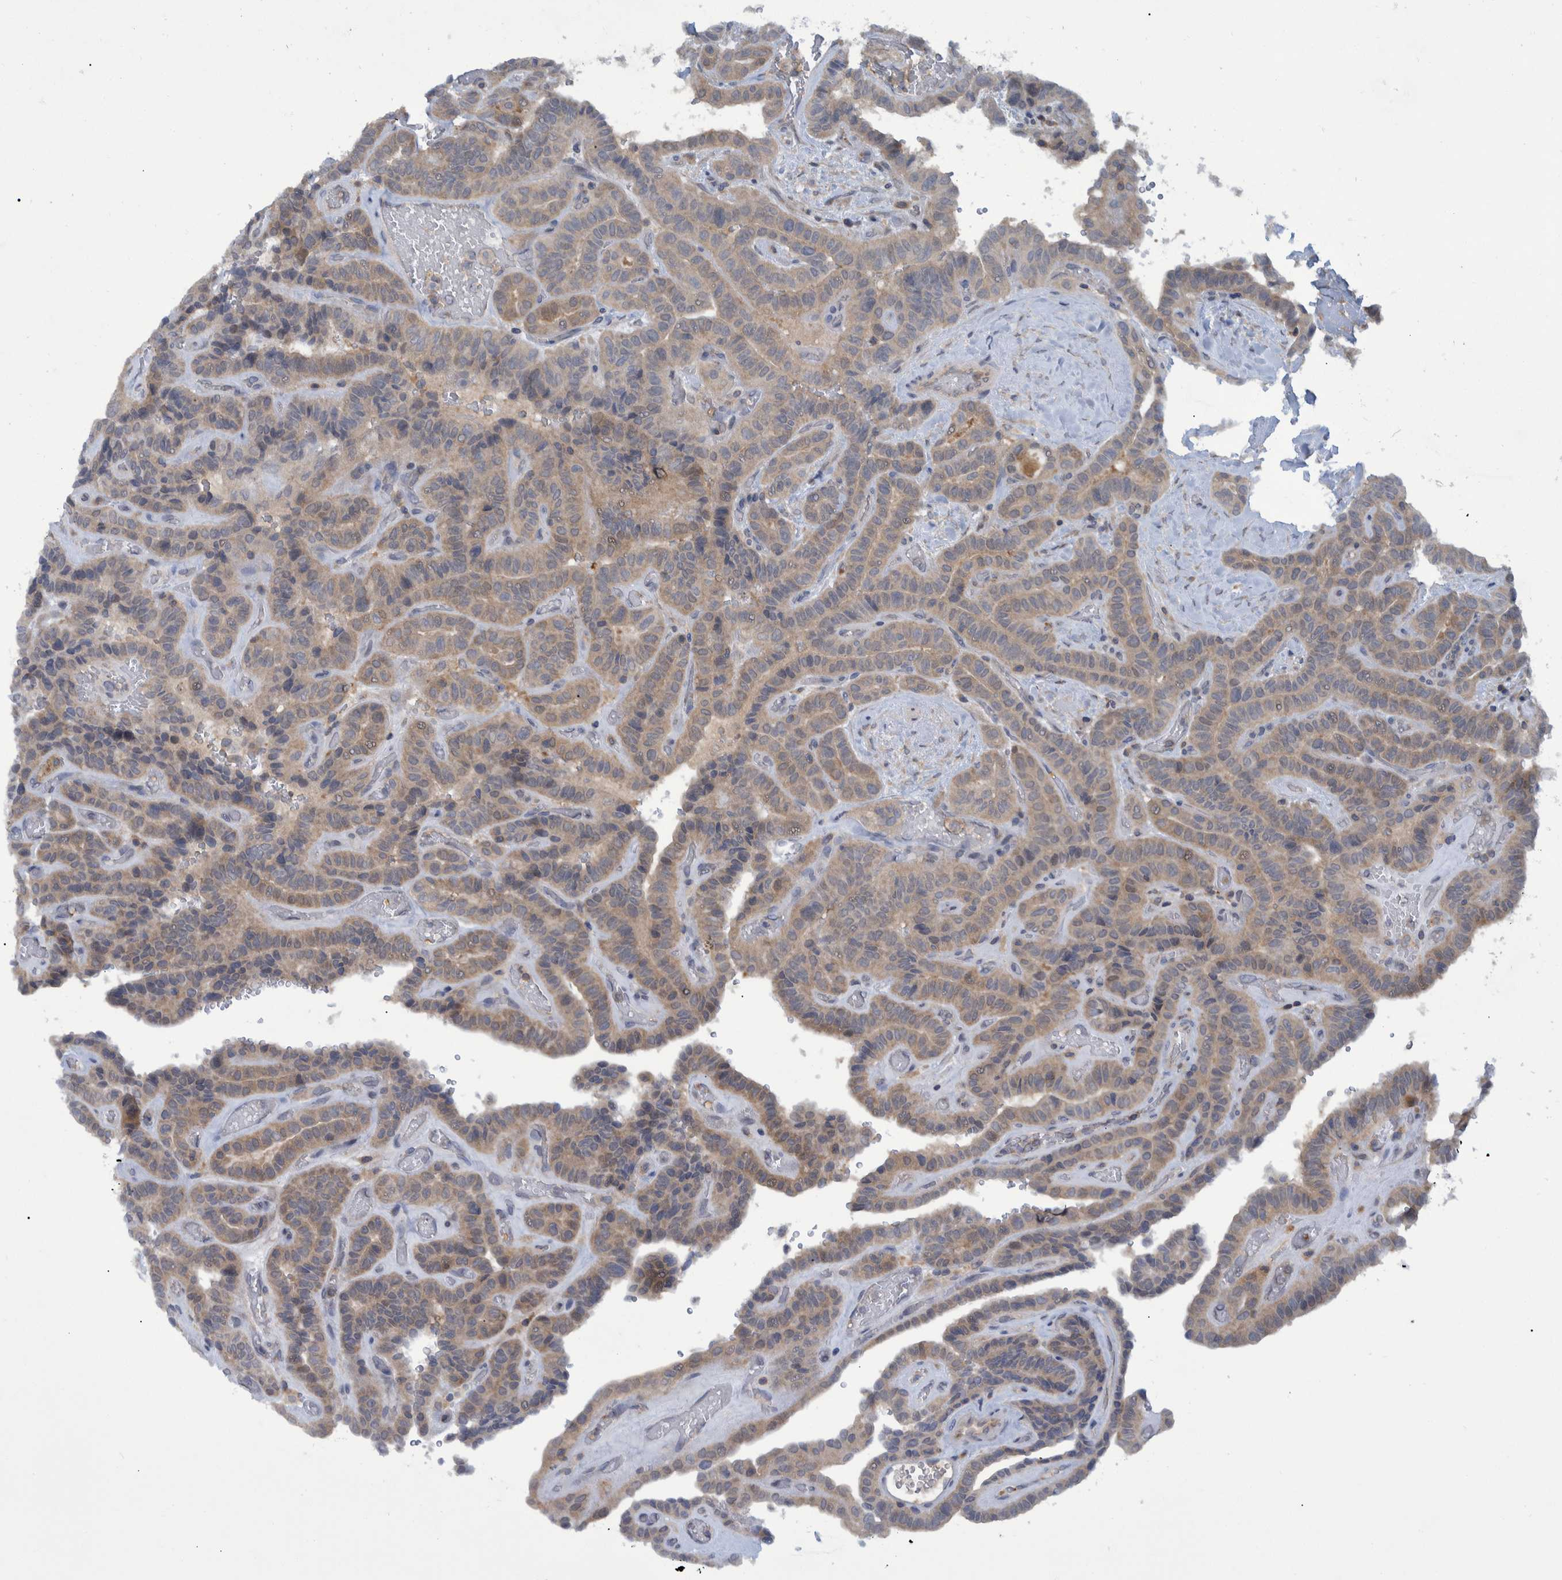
{"staining": {"intensity": "moderate", "quantity": ">75%", "location": "cytoplasmic/membranous"}, "tissue": "thyroid cancer", "cell_type": "Tumor cells", "image_type": "cancer", "snomed": [{"axis": "morphology", "description": "Papillary adenocarcinoma, NOS"}, {"axis": "topography", "description": "Thyroid gland"}], "caption": "Protein expression analysis of thyroid cancer (papillary adenocarcinoma) reveals moderate cytoplasmic/membranous expression in approximately >75% of tumor cells.", "gene": "PCYT2", "patient": {"sex": "male", "age": 77}}